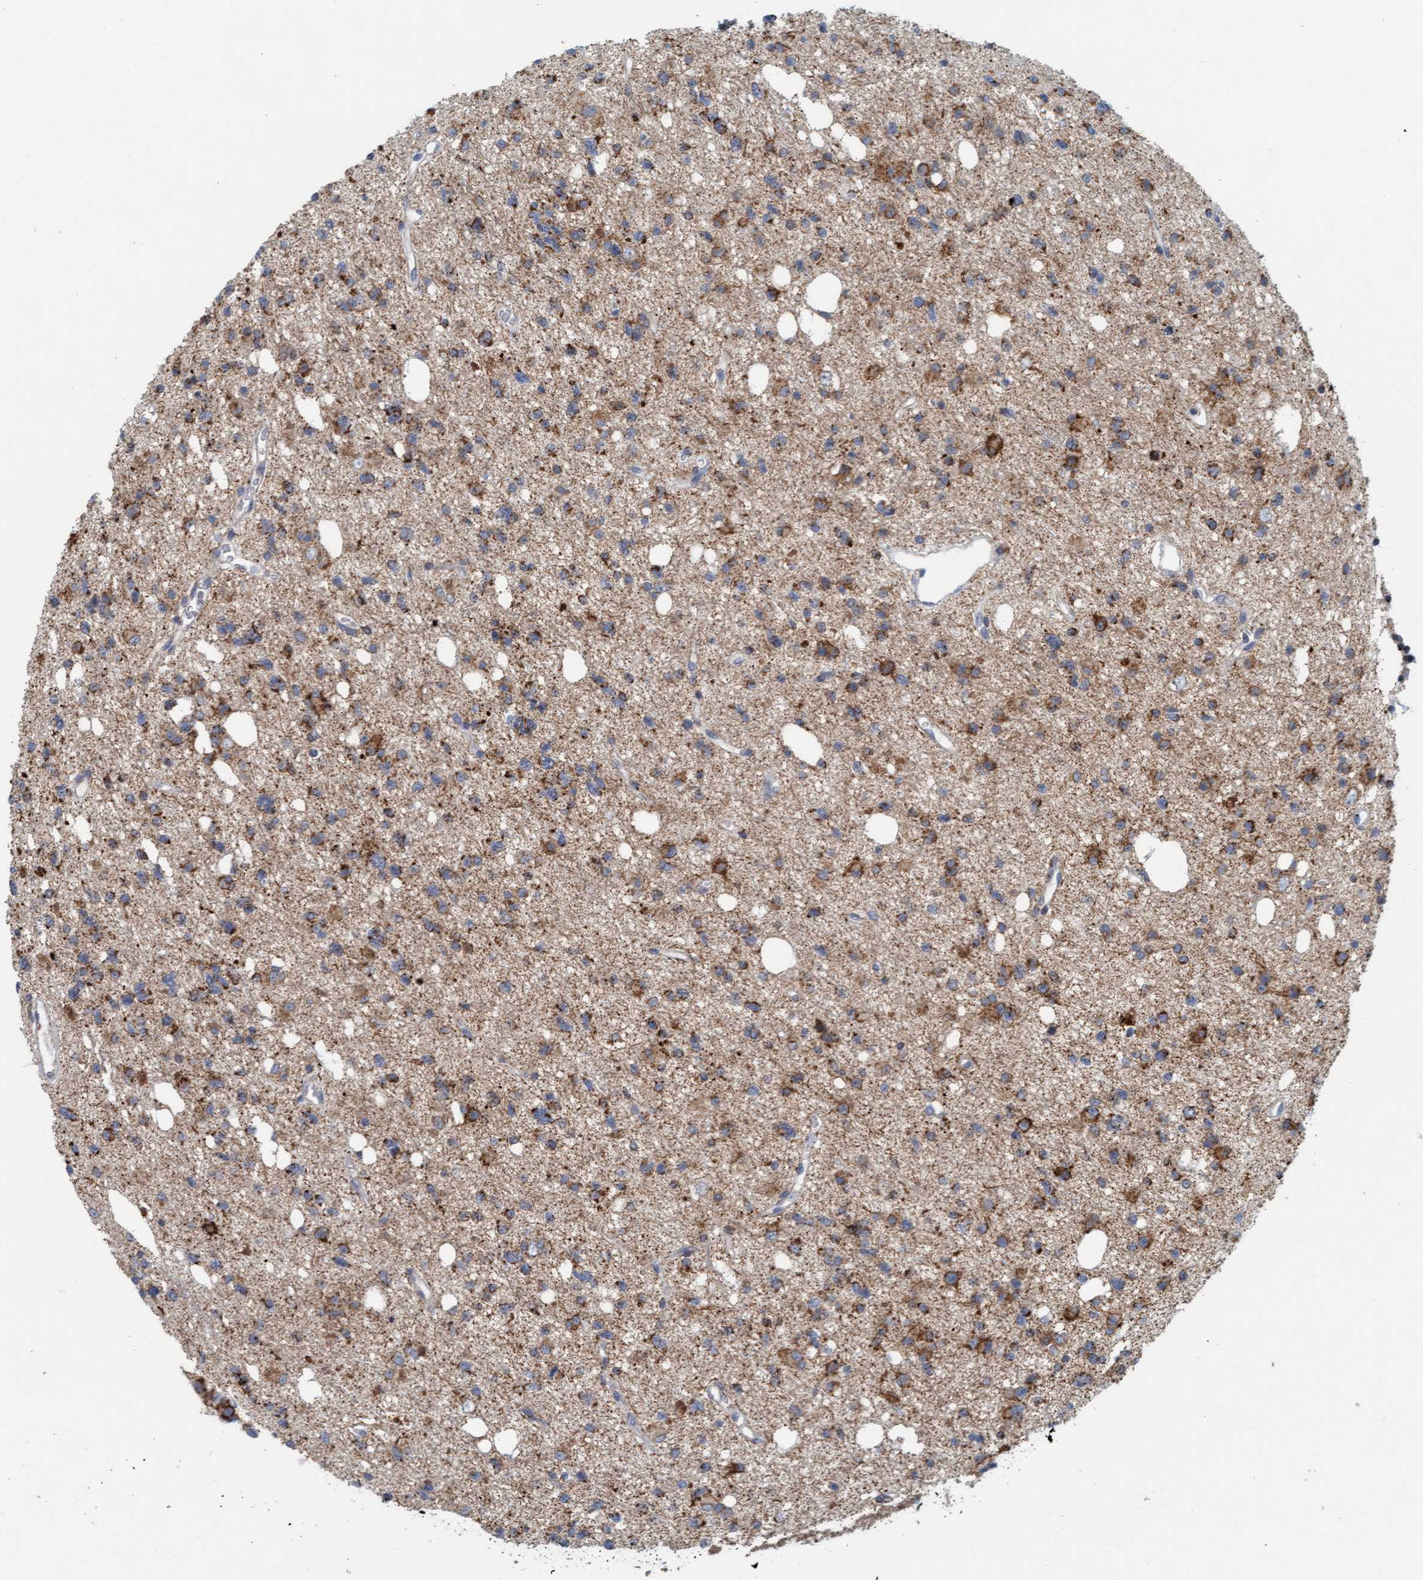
{"staining": {"intensity": "moderate", "quantity": ">75%", "location": "cytoplasmic/membranous"}, "tissue": "glioma", "cell_type": "Tumor cells", "image_type": "cancer", "snomed": [{"axis": "morphology", "description": "Glioma, malignant, High grade"}, {"axis": "topography", "description": "Brain"}], "caption": "A high-resolution image shows immunohistochemistry (IHC) staining of glioma, which demonstrates moderate cytoplasmic/membranous positivity in about >75% of tumor cells.", "gene": "B9D1", "patient": {"sex": "female", "age": 62}}